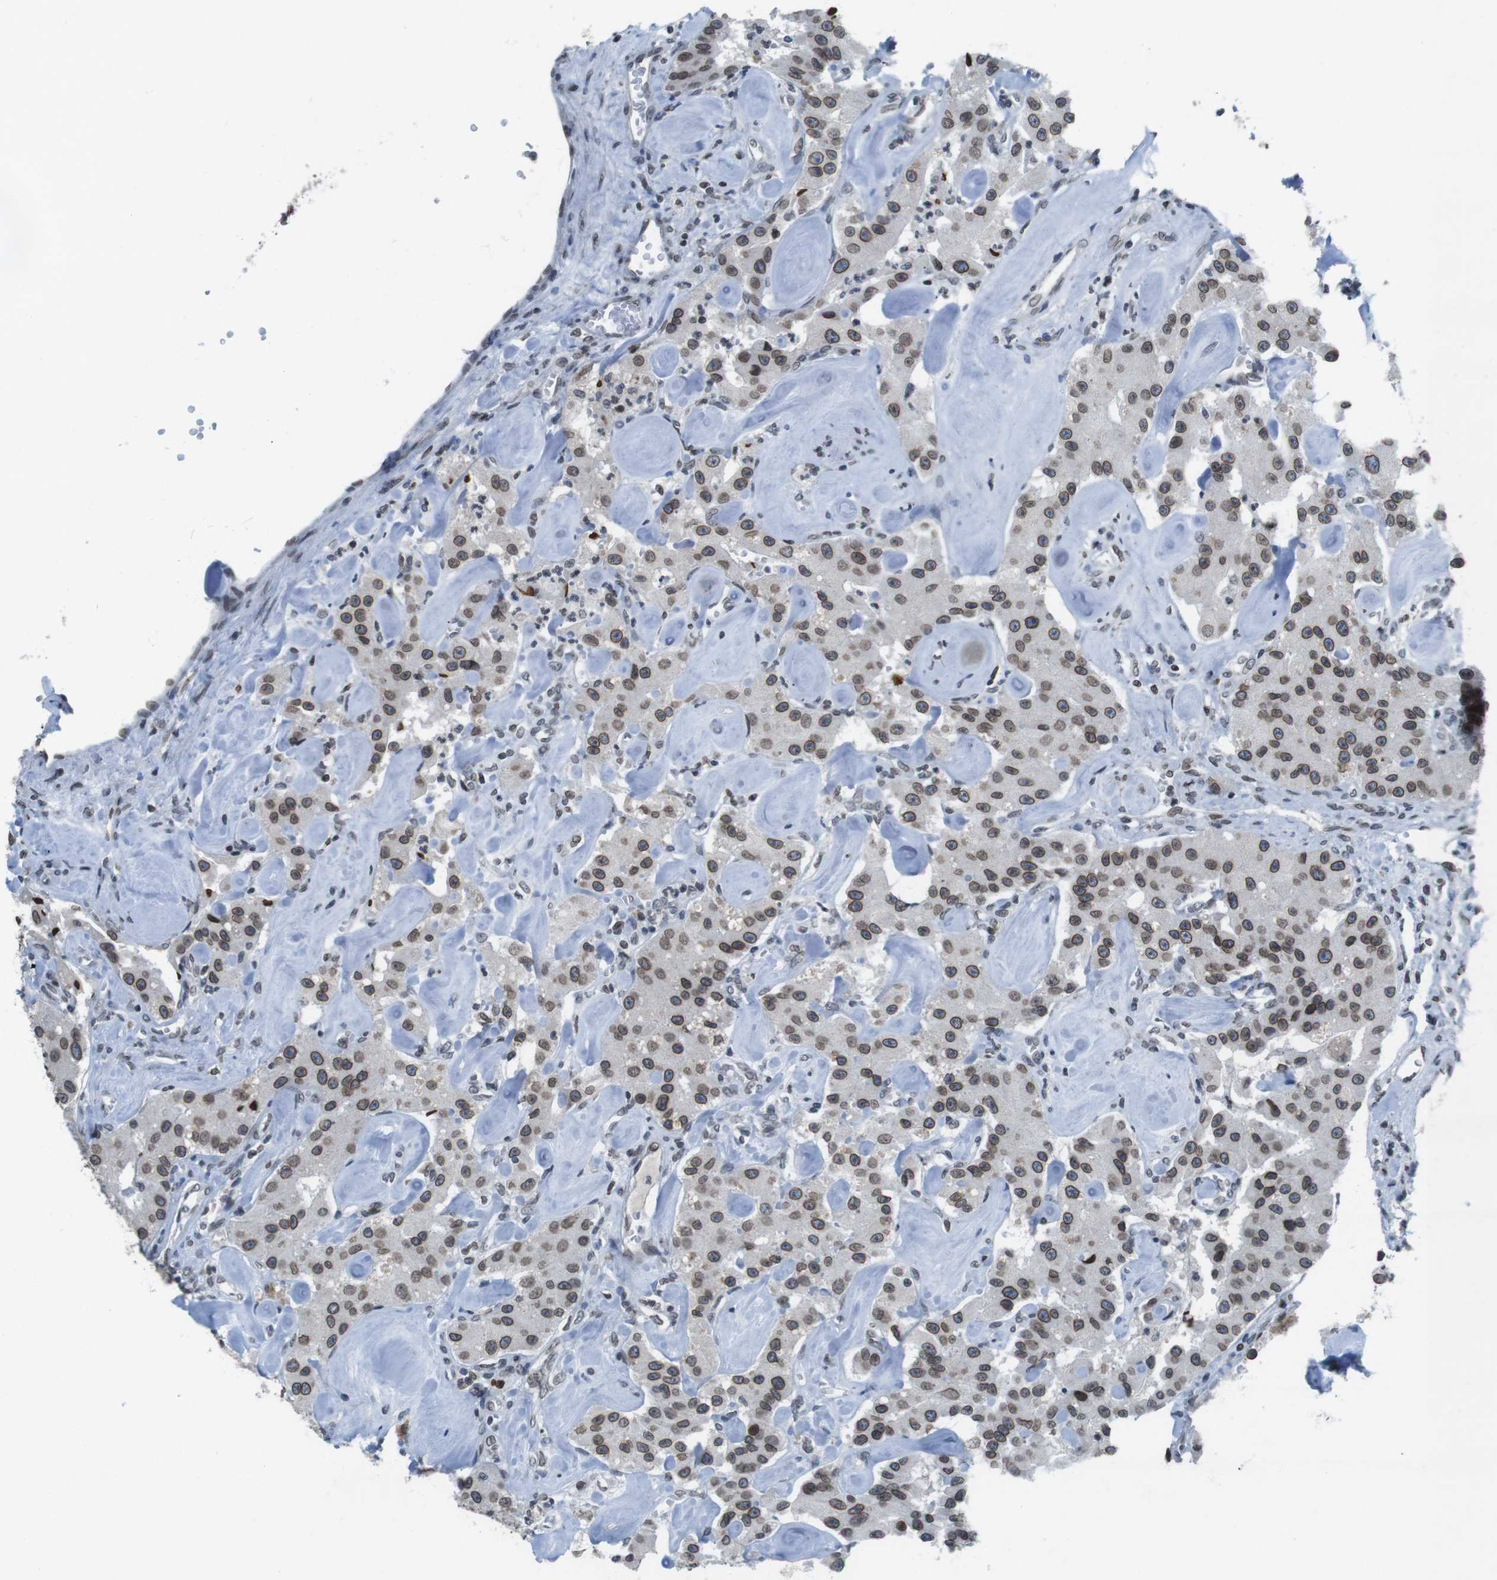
{"staining": {"intensity": "moderate", "quantity": ">75%", "location": "cytoplasmic/membranous,nuclear"}, "tissue": "carcinoid", "cell_type": "Tumor cells", "image_type": "cancer", "snomed": [{"axis": "morphology", "description": "Carcinoid, malignant, NOS"}, {"axis": "topography", "description": "Pancreas"}], "caption": "Immunohistochemical staining of carcinoid (malignant) exhibits medium levels of moderate cytoplasmic/membranous and nuclear positivity in approximately >75% of tumor cells. The protein is shown in brown color, while the nuclei are stained blue.", "gene": "MAD1L1", "patient": {"sex": "male", "age": 41}}